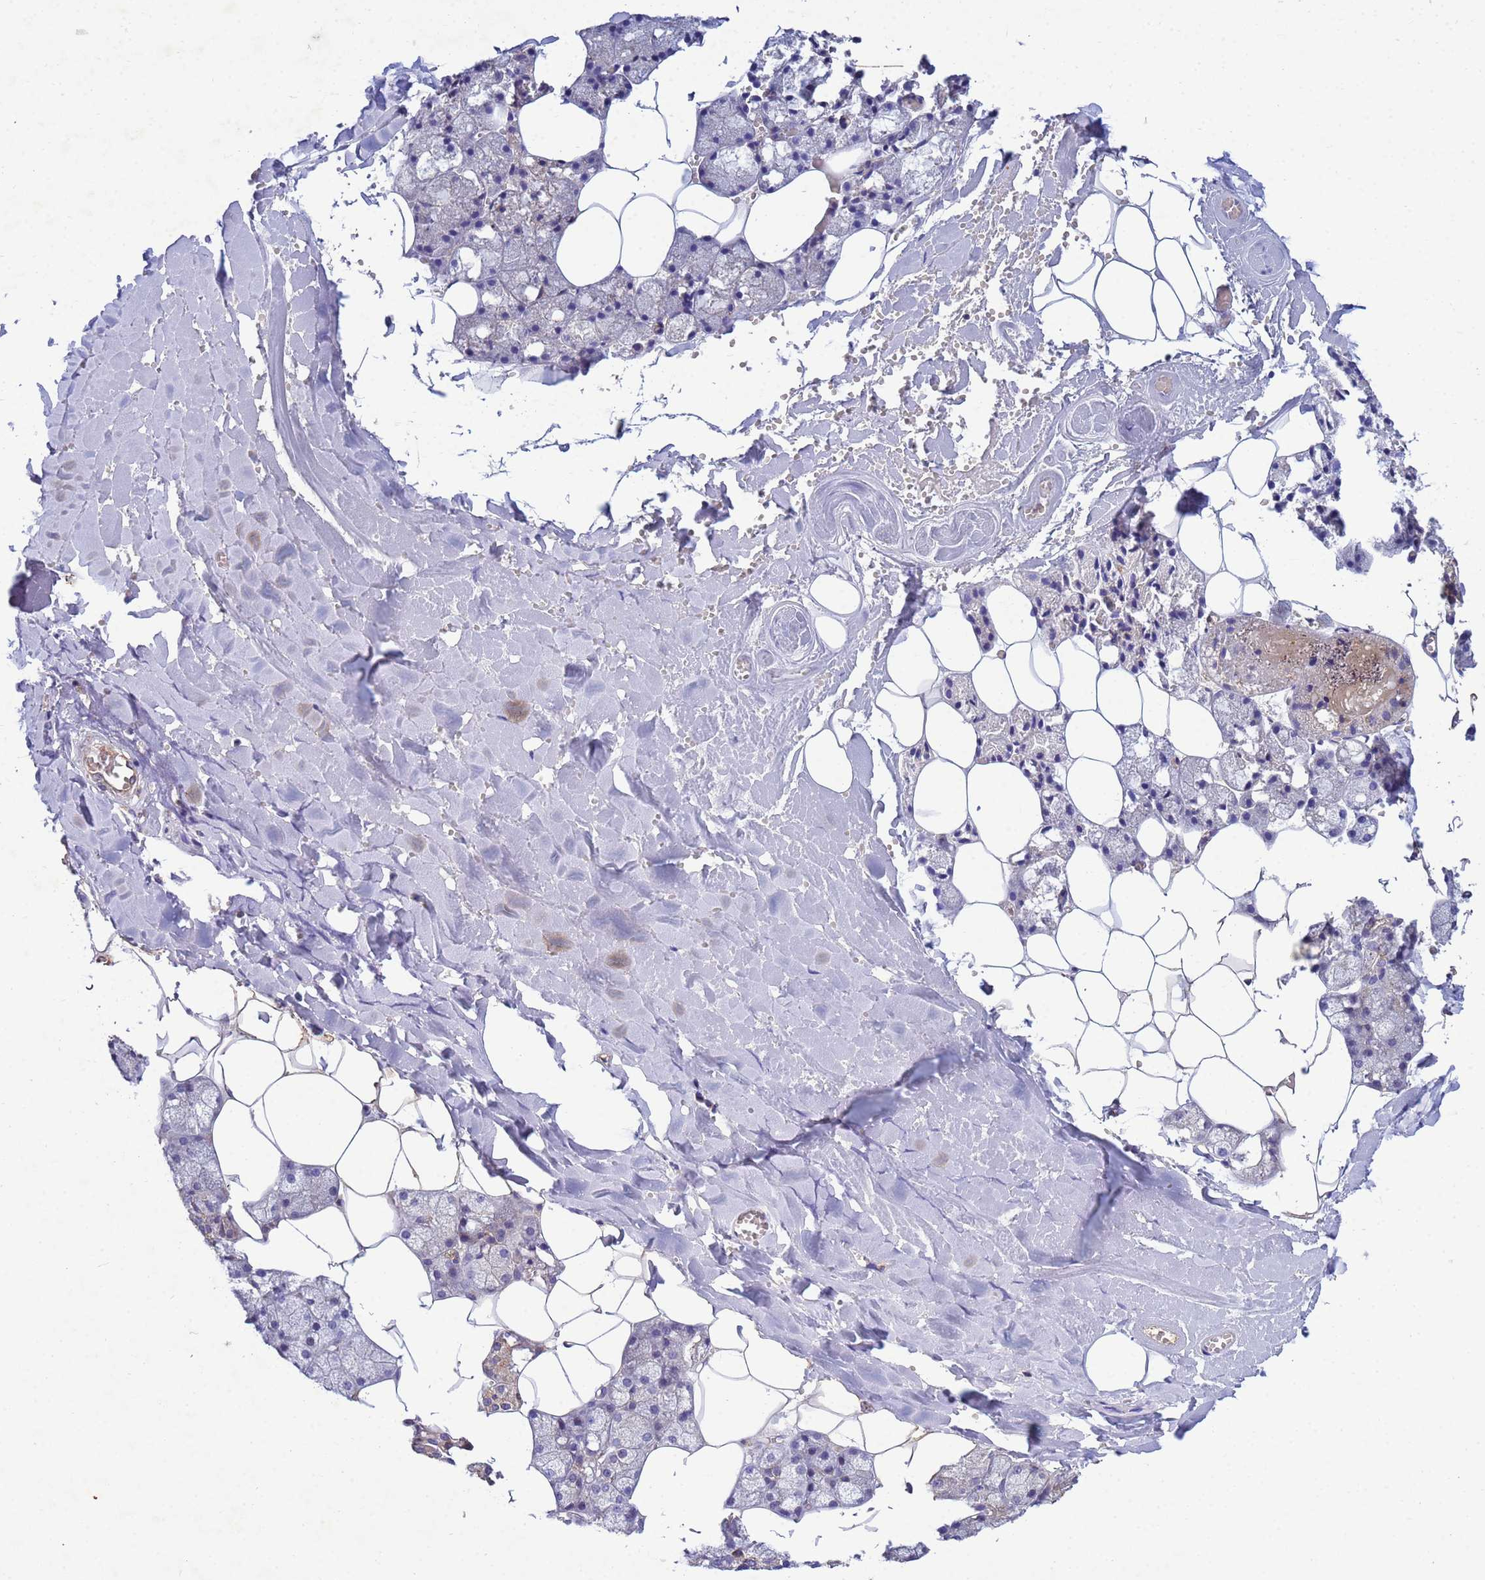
{"staining": {"intensity": "weak", "quantity": "<25%", "location": "cytoplasmic/membranous"}, "tissue": "salivary gland", "cell_type": "Glandular cells", "image_type": "normal", "snomed": [{"axis": "morphology", "description": "Normal tissue, NOS"}, {"axis": "topography", "description": "Salivary gland"}], "caption": "Human salivary gland stained for a protein using immunohistochemistry (IHC) demonstrates no positivity in glandular cells.", "gene": "CDC34", "patient": {"sex": "male", "age": 62}}